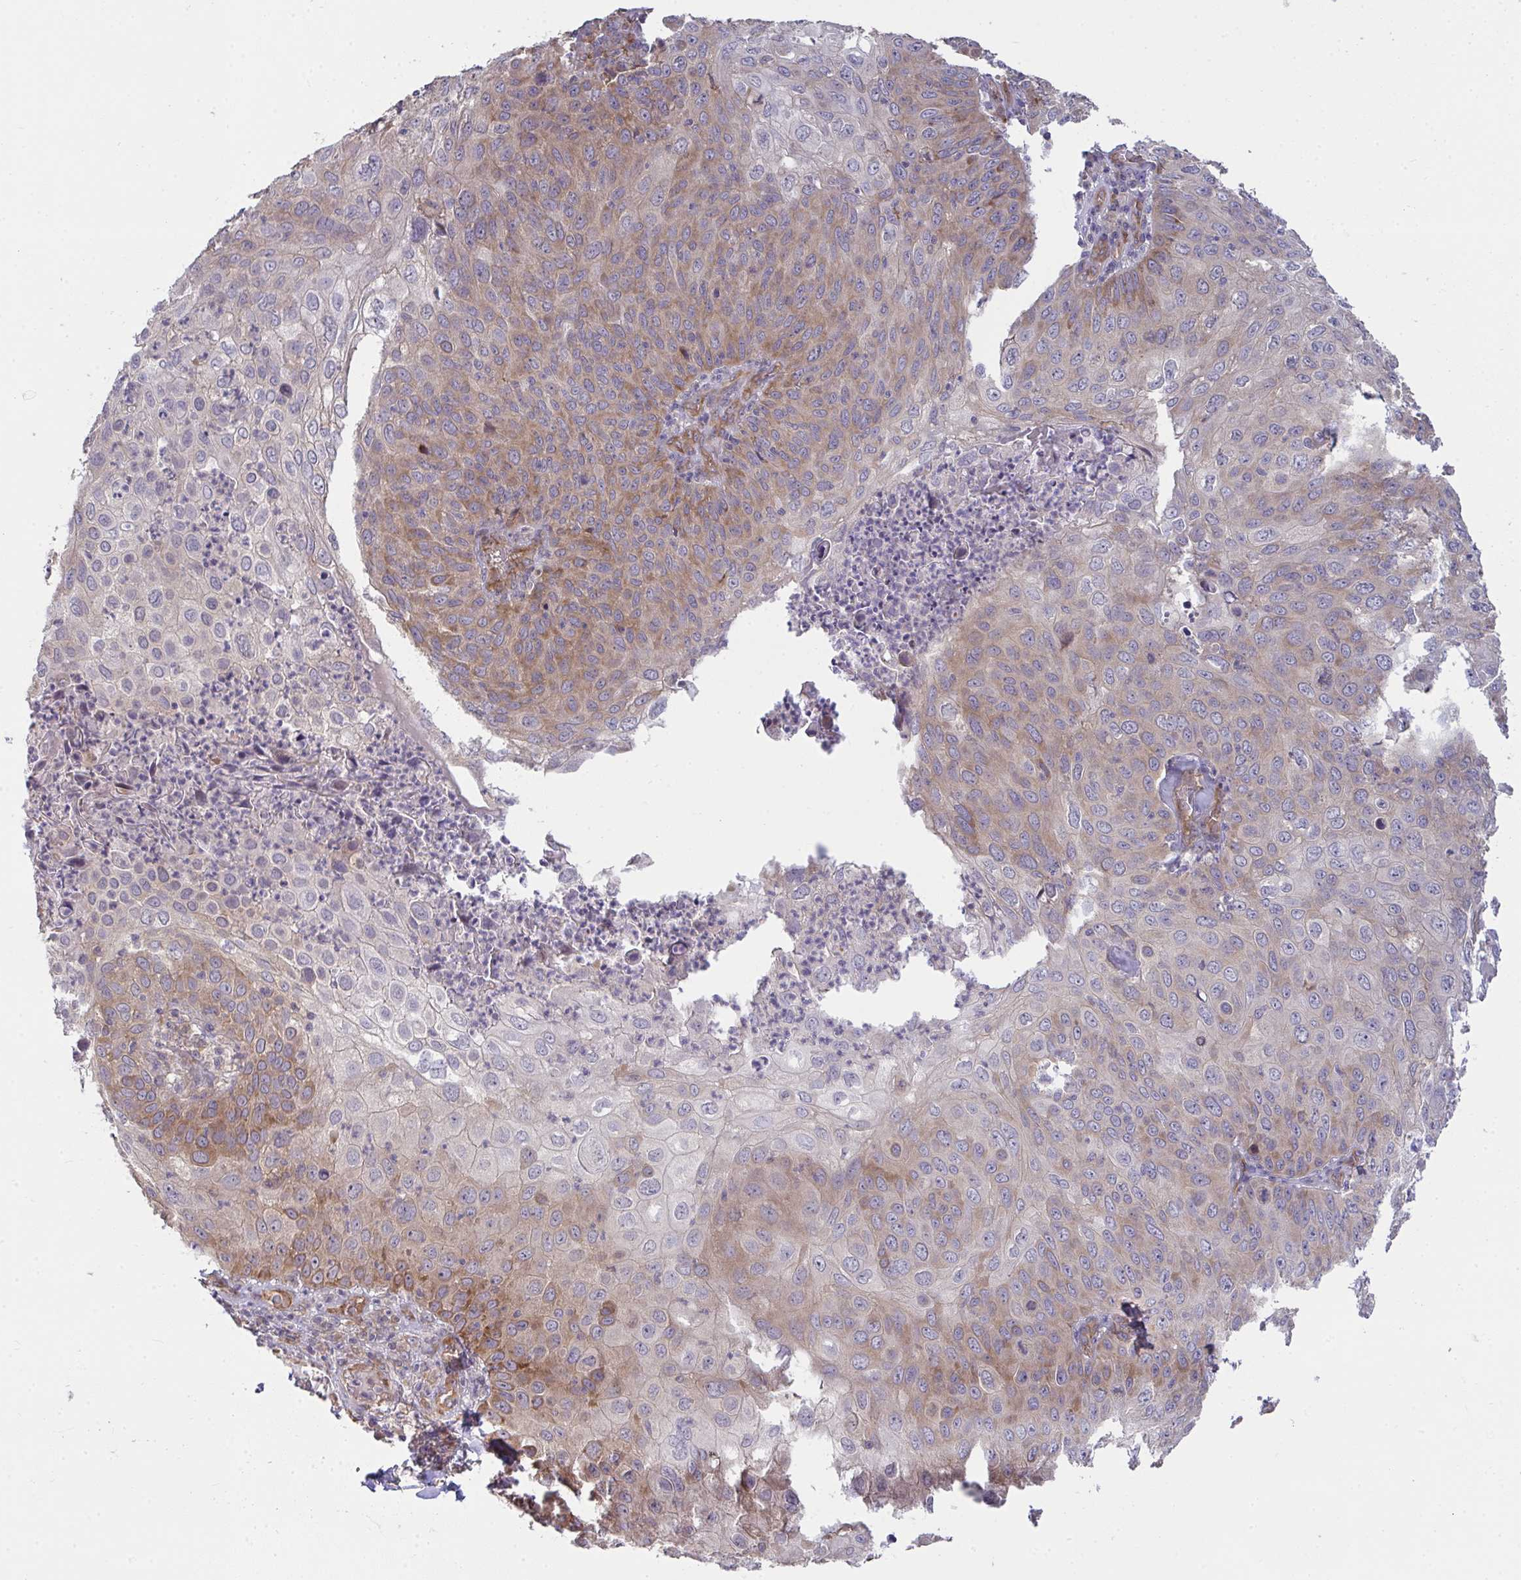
{"staining": {"intensity": "moderate", "quantity": "25%-75%", "location": "cytoplasmic/membranous"}, "tissue": "skin cancer", "cell_type": "Tumor cells", "image_type": "cancer", "snomed": [{"axis": "morphology", "description": "Squamous cell carcinoma, NOS"}, {"axis": "topography", "description": "Skin"}], "caption": "High-power microscopy captured an immunohistochemistry histopathology image of skin cancer, revealing moderate cytoplasmic/membranous staining in about 25%-75% of tumor cells.", "gene": "CASP9", "patient": {"sex": "male", "age": 87}}